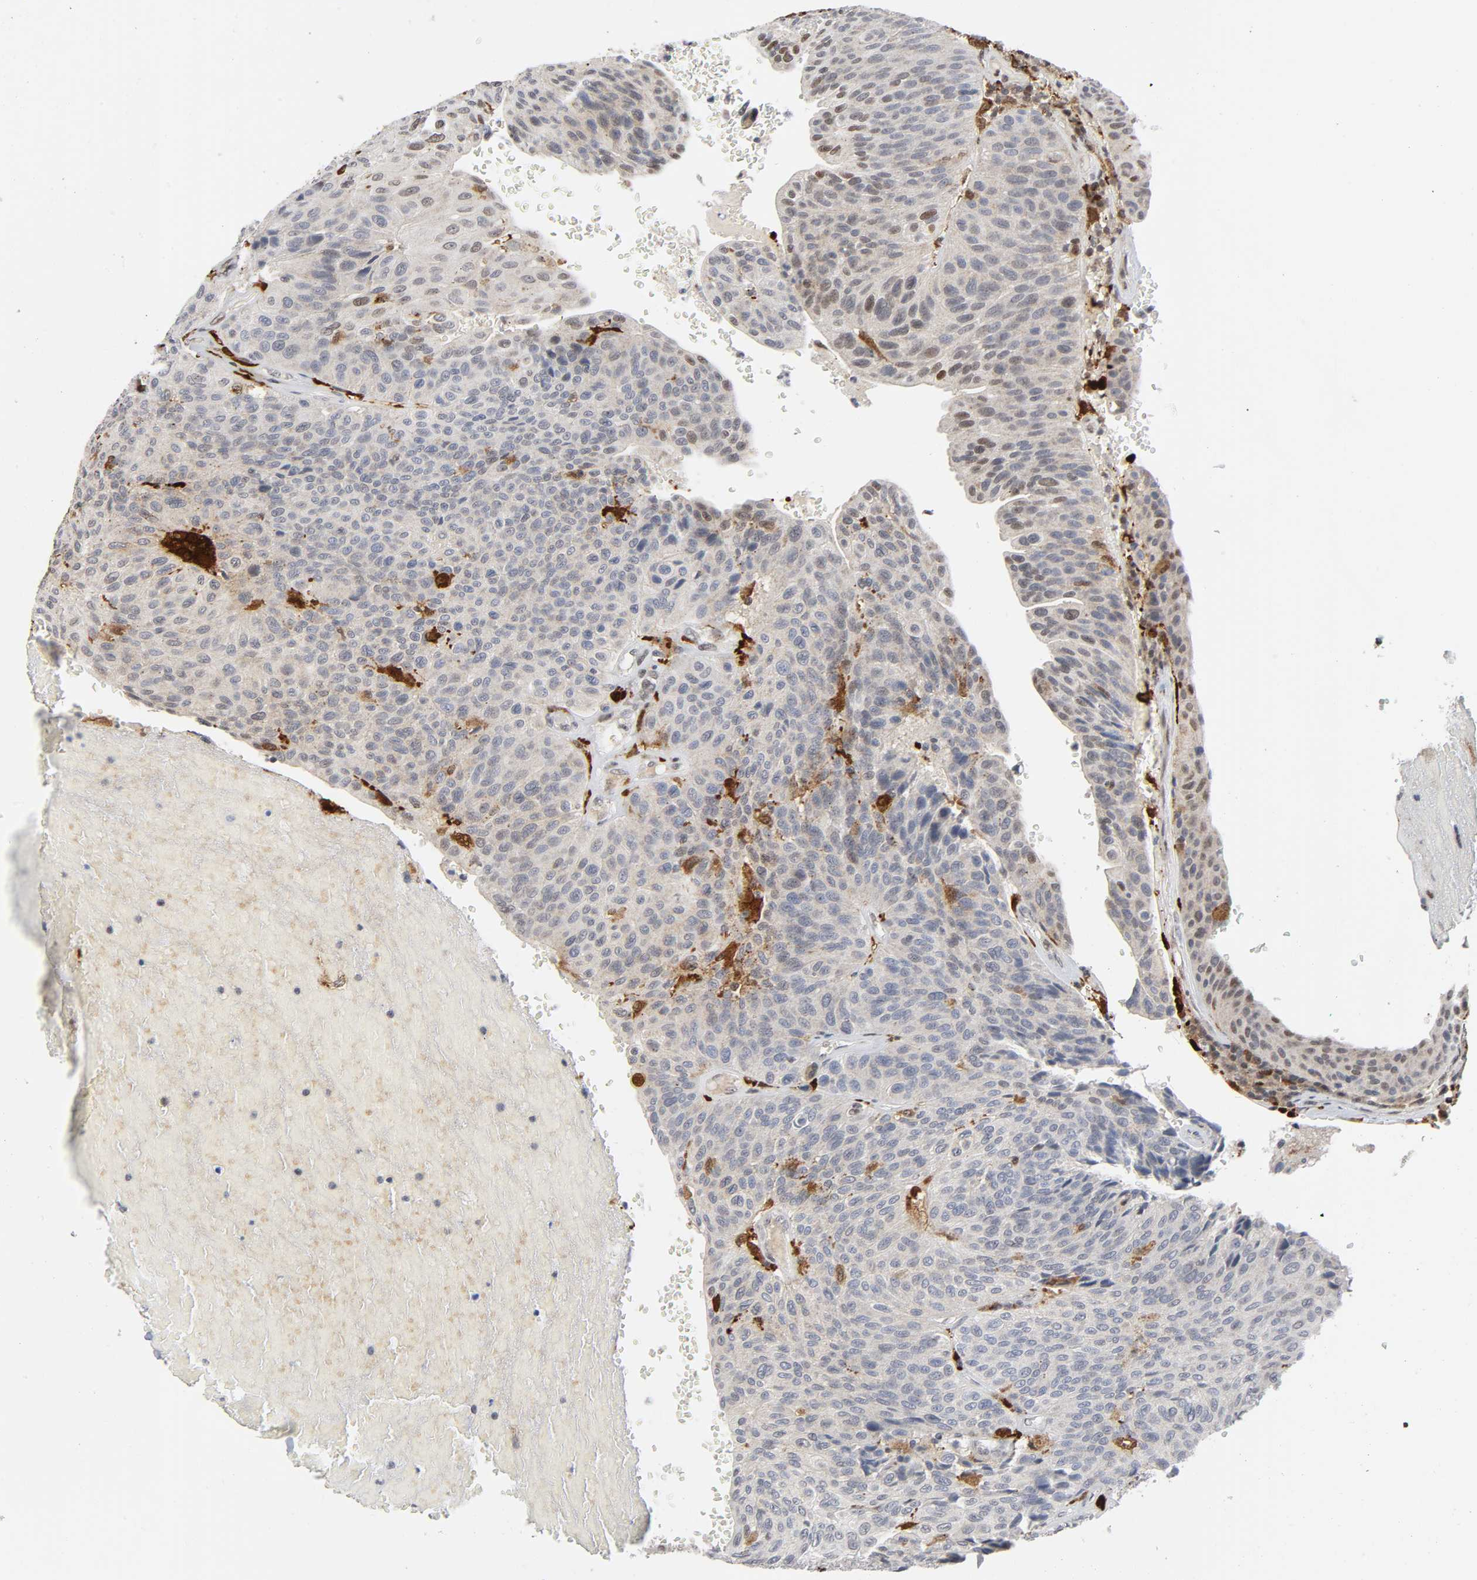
{"staining": {"intensity": "weak", "quantity": "<25%", "location": "nuclear"}, "tissue": "urothelial cancer", "cell_type": "Tumor cells", "image_type": "cancer", "snomed": [{"axis": "morphology", "description": "Urothelial carcinoma, High grade"}, {"axis": "topography", "description": "Urinary bladder"}], "caption": "This is a histopathology image of immunohistochemistry staining of high-grade urothelial carcinoma, which shows no staining in tumor cells.", "gene": "KAT2B", "patient": {"sex": "male", "age": 66}}